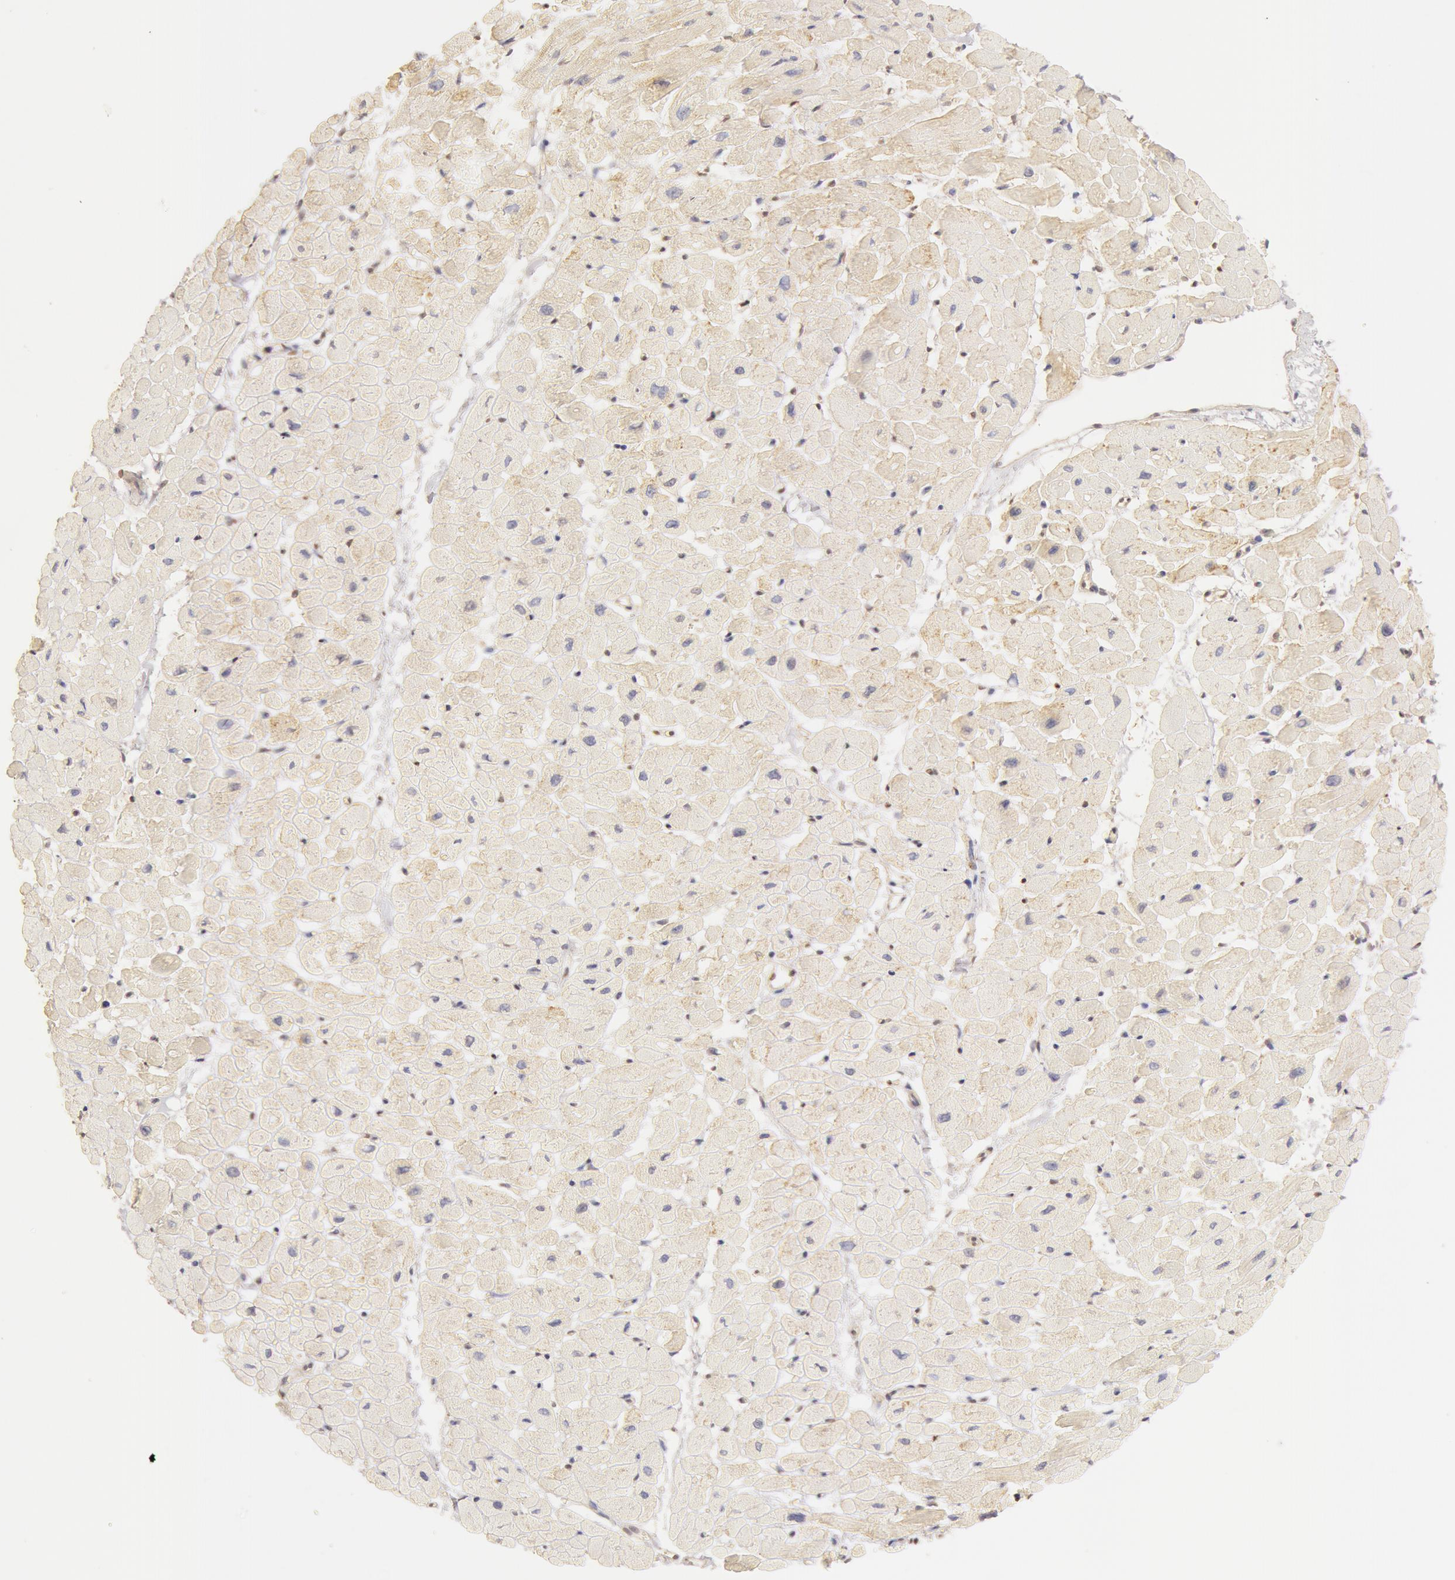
{"staining": {"intensity": "moderate", "quantity": ">75%", "location": "nuclear"}, "tissue": "heart muscle", "cell_type": "Cardiomyocytes", "image_type": "normal", "snomed": [{"axis": "morphology", "description": "Normal tissue, NOS"}, {"axis": "topography", "description": "Heart"}], "caption": "Human heart muscle stained with a brown dye shows moderate nuclear positive expression in about >75% of cardiomyocytes.", "gene": "SNRNP70", "patient": {"sex": "male", "age": 45}}